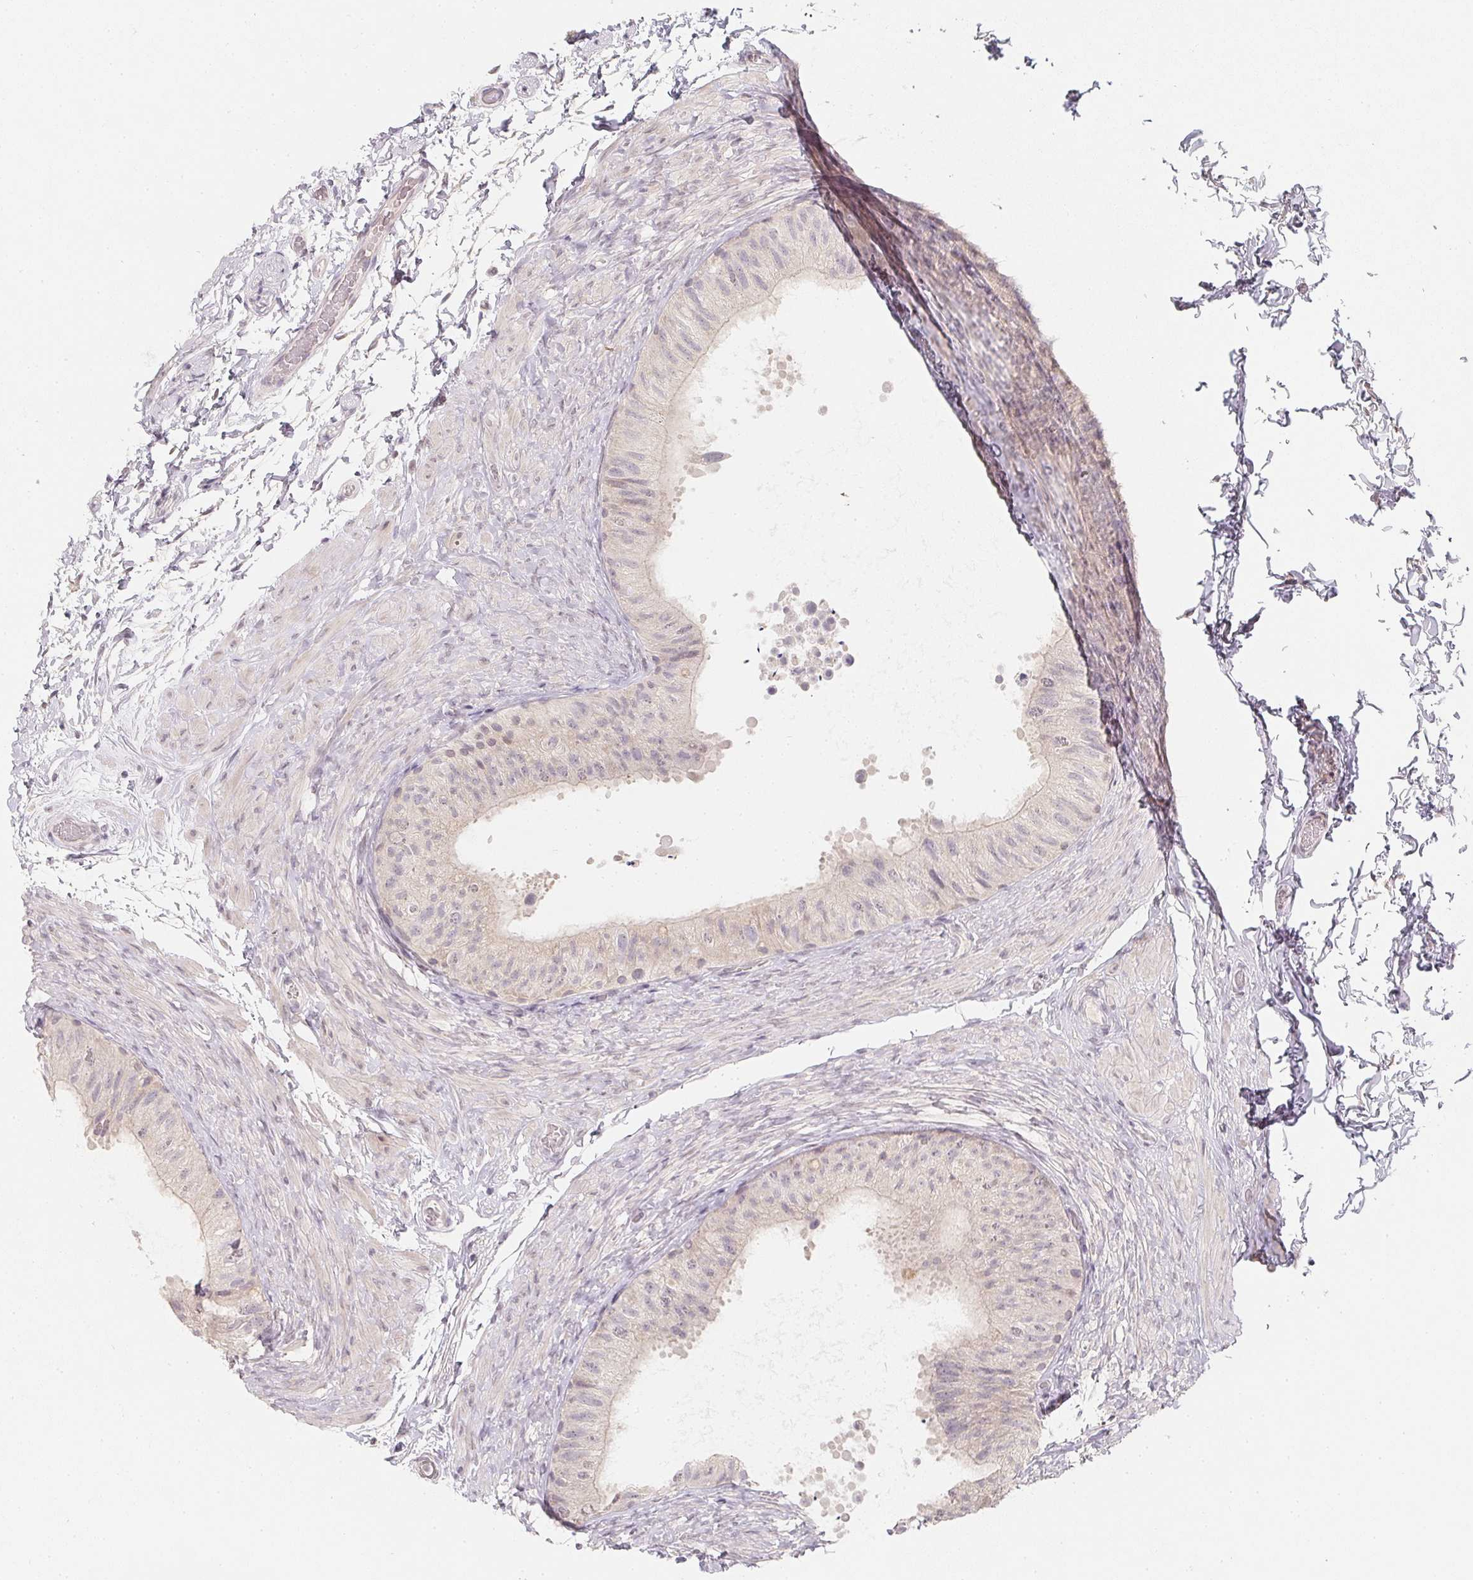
{"staining": {"intensity": "negative", "quantity": "none", "location": "none"}, "tissue": "epididymis", "cell_type": "Glandular cells", "image_type": "normal", "snomed": [{"axis": "morphology", "description": "Normal tissue, NOS"}, {"axis": "topography", "description": "Epididymis, spermatic cord, NOS"}, {"axis": "topography", "description": "Epididymis"}], "caption": "IHC image of unremarkable human epididymis stained for a protein (brown), which shows no positivity in glandular cells.", "gene": "SOAT1", "patient": {"sex": "male", "age": 31}}